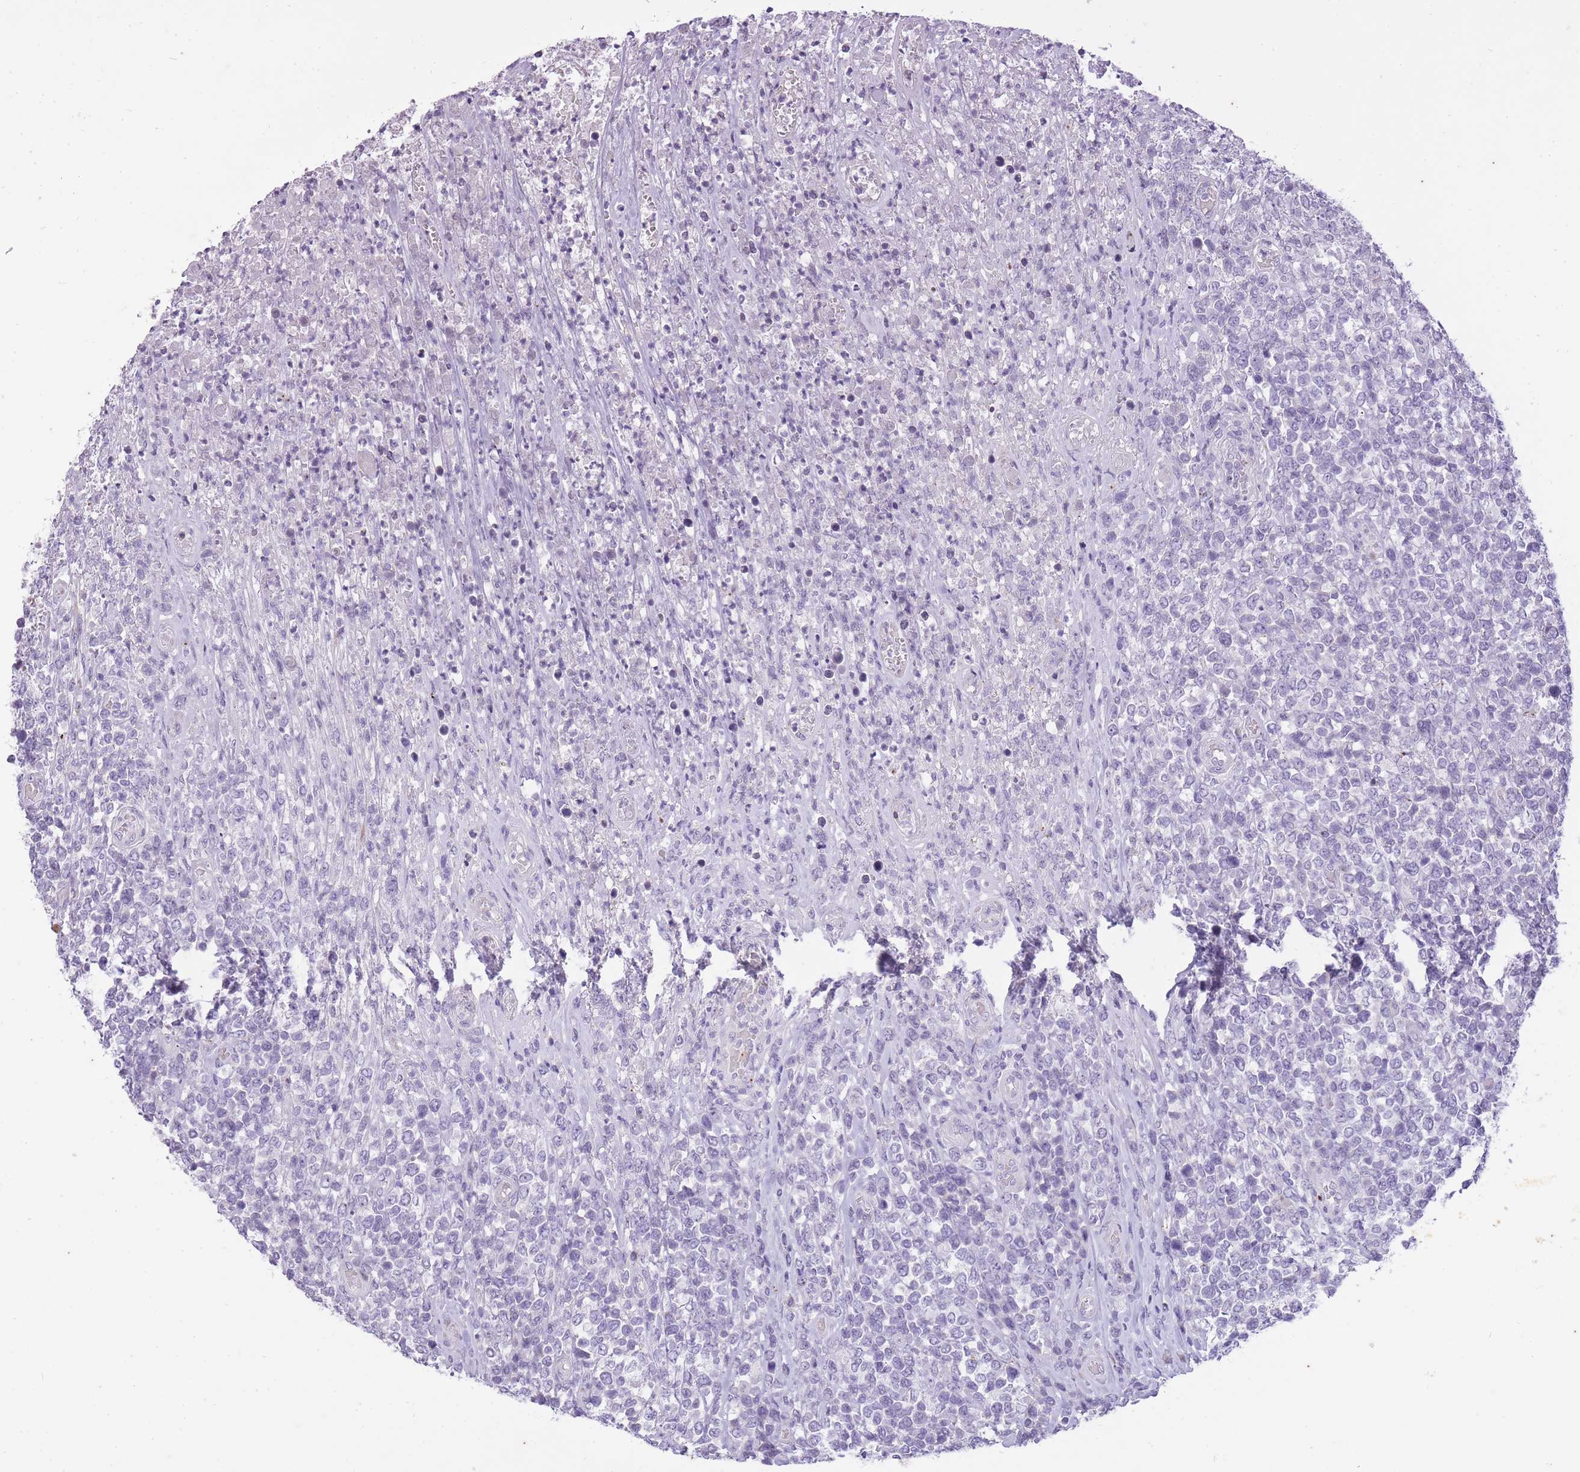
{"staining": {"intensity": "negative", "quantity": "none", "location": "none"}, "tissue": "lymphoma", "cell_type": "Tumor cells", "image_type": "cancer", "snomed": [{"axis": "morphology", "description": "Malignant lymphoma, non-Hodgkin's type, High grade"}, {"axis": "topography", "description": "Soft tissue"}], "caption": "Immunohistochemistry (IHC) image of human lymphoma stained for a protein (brown), which displays no expression in tumor cells.", "gene": "CNTNAP3", "patient": {"sex": "female", "age": 56}}